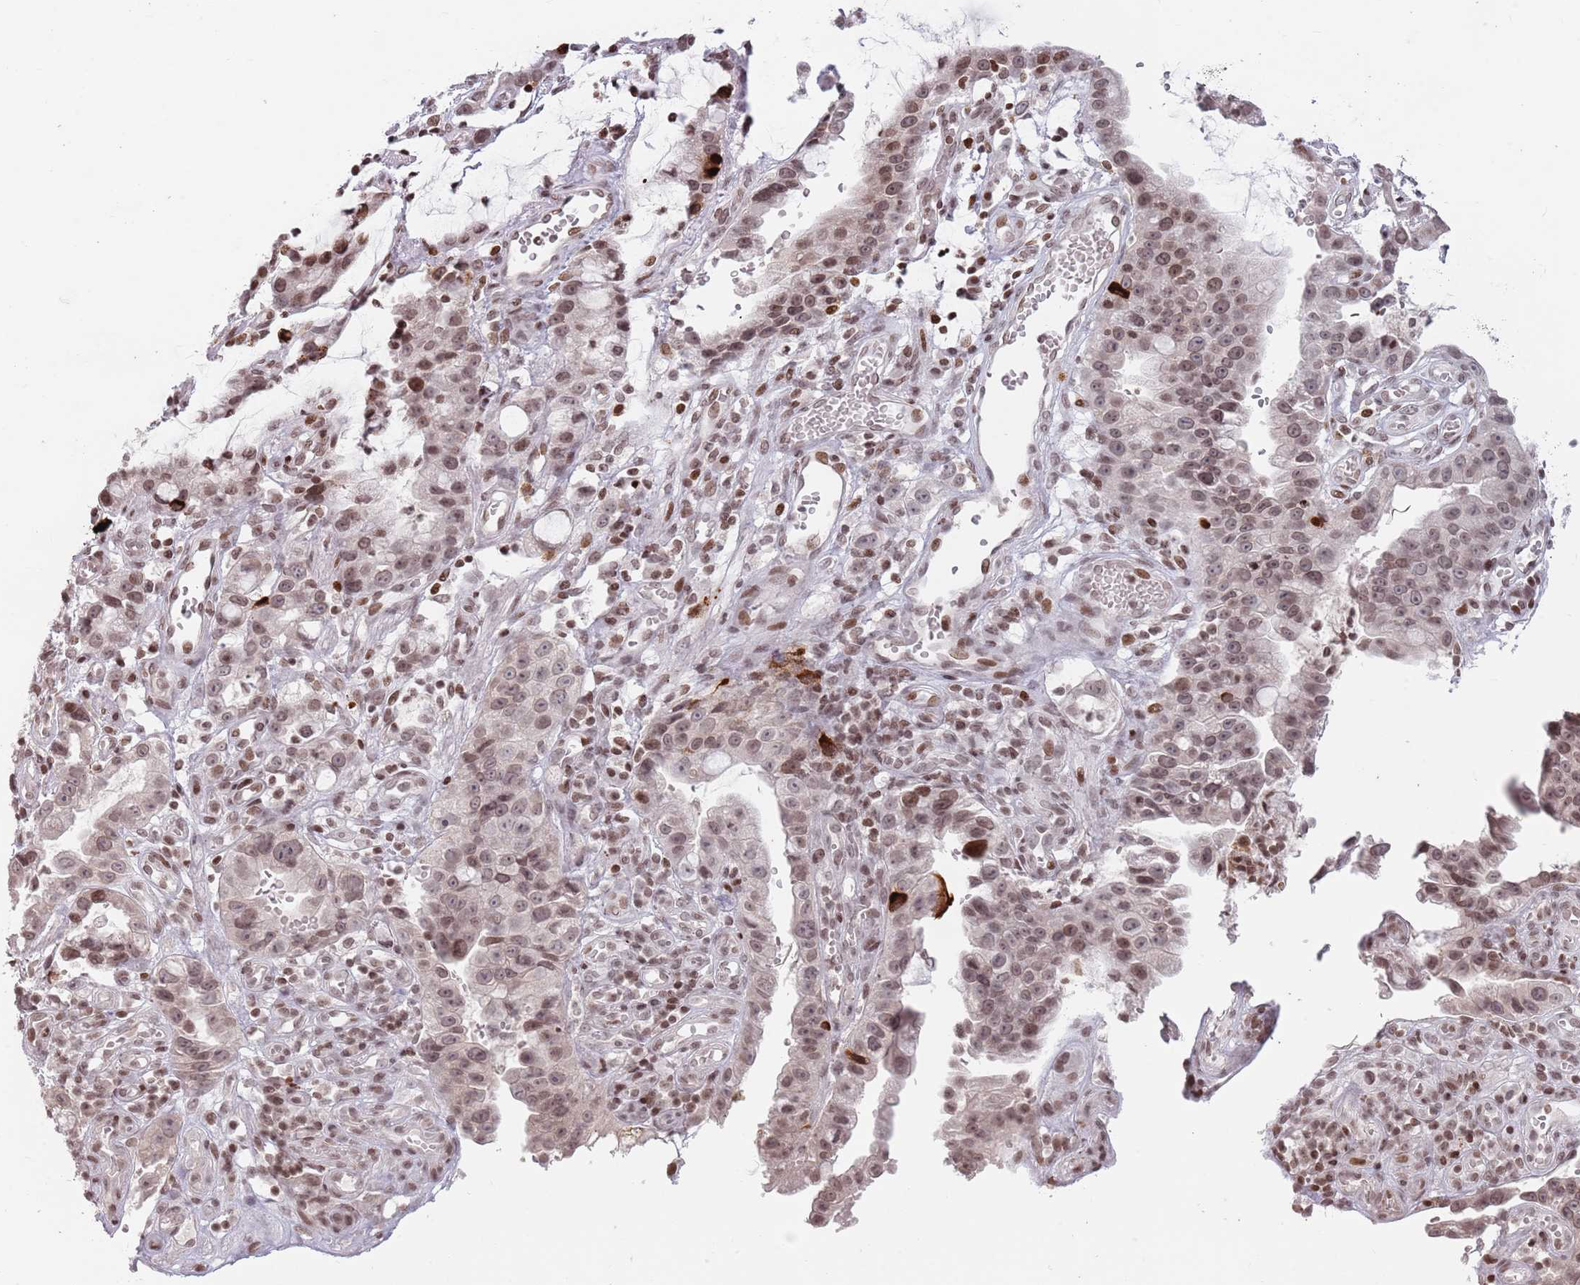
{"staining": {"intensity": "moderate", "quantity": ">75%", "location": "nuclear"}, "tissue": "stomach cancer", "cell_type": "Tumor cells", "image_type": "cancer", "snomed": [{"axis": "morphology", "description": "Adenocarcinoma, NOS"}, {"axis": "topography", "description": "Stomach"}], "caption": "DAB (3,3'-diaminobenzidine) immunohistochemical staining of human adenocarcinoma (stomach) demonstrates moderate nuclear protein positivity in about >75% of tumor cells.", "gene": "SH3RF3", "patient": {"sex": "male", "age": 55}}